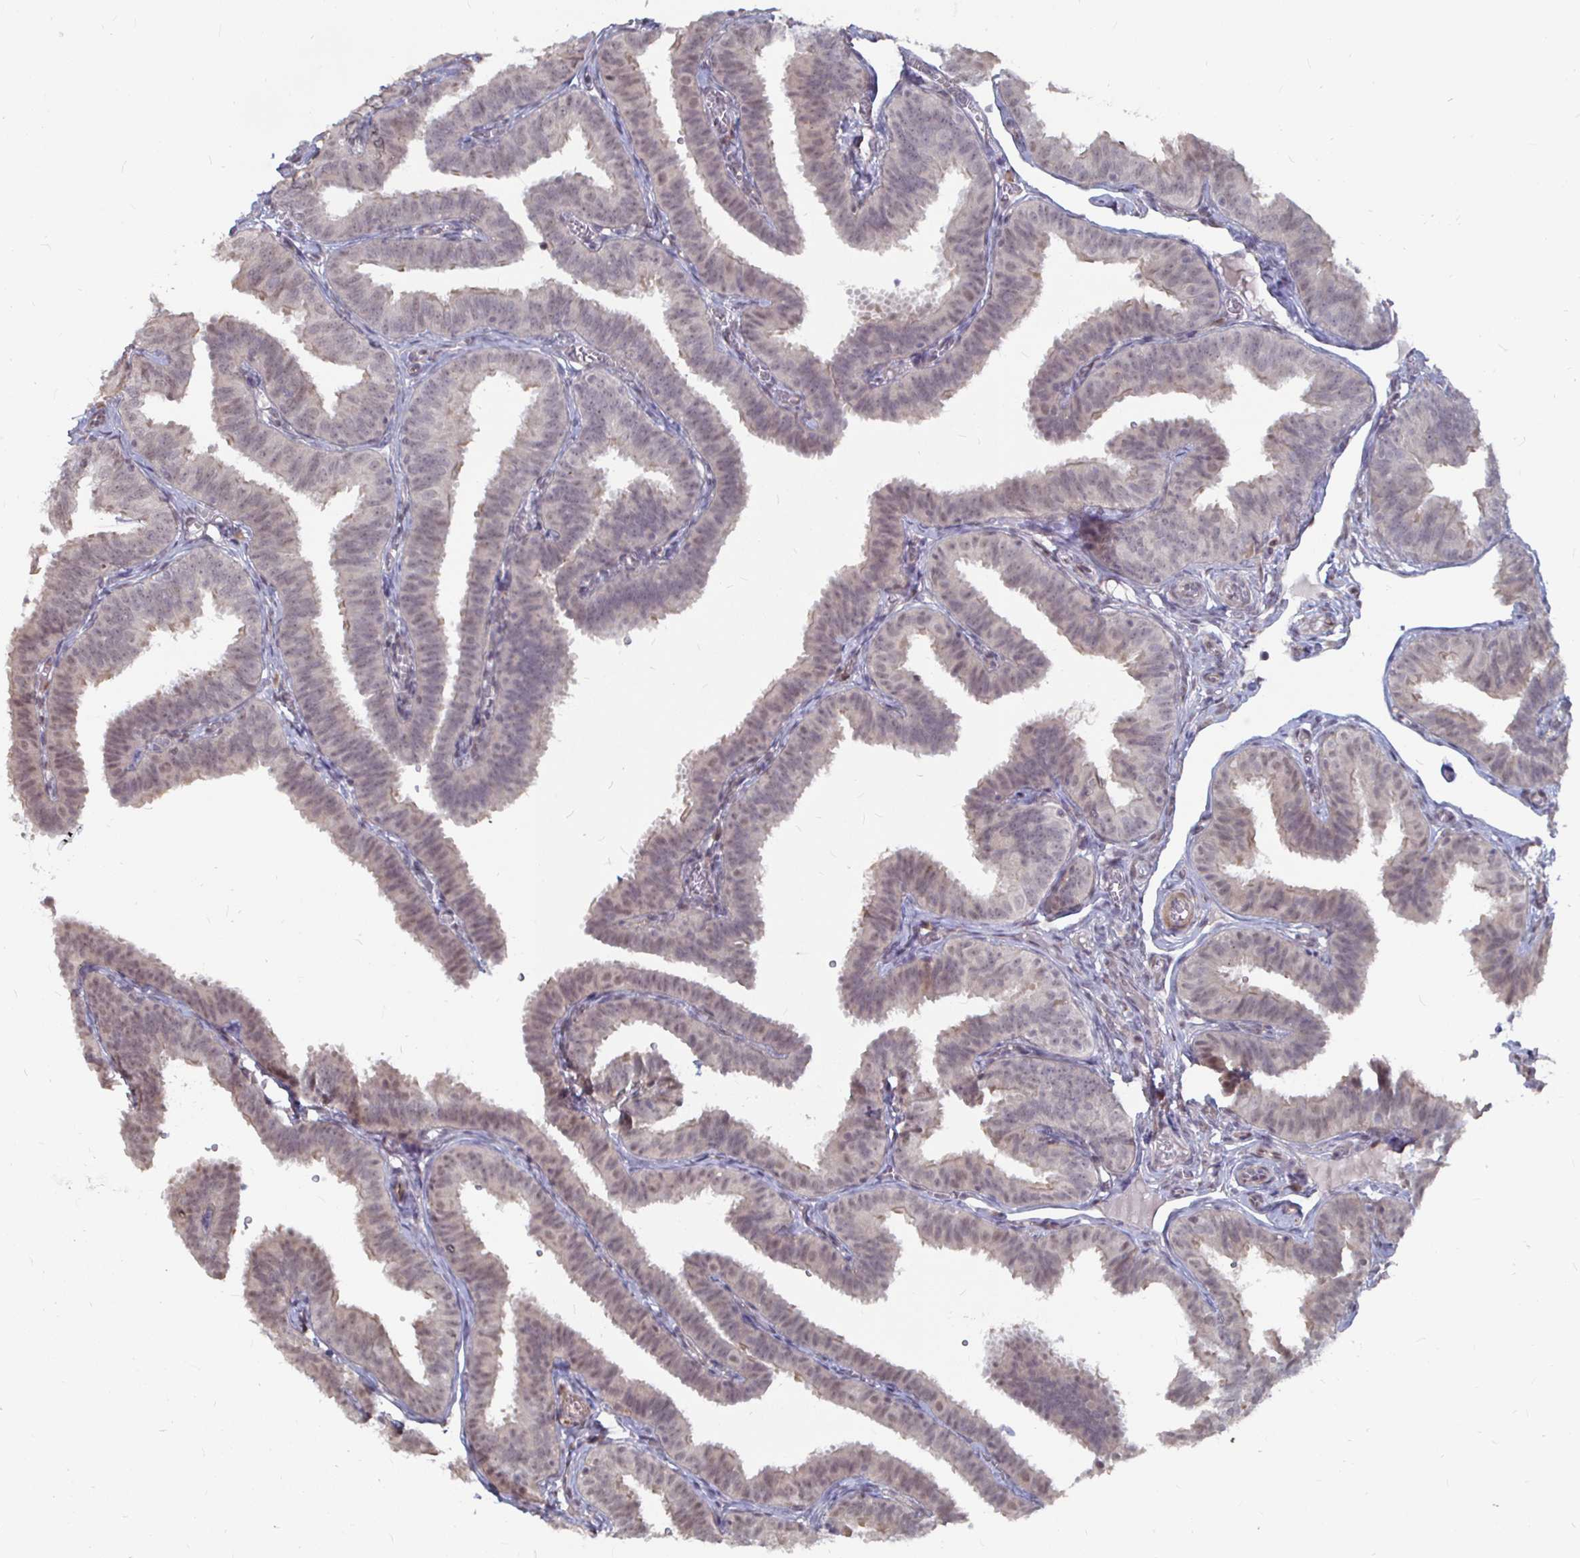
{"staining": {"intensity": "weak", "quantity": "25%-75%", "location": "cytoplasmic/membranous"}, "tissue": "fallopian tube", "cell_type": "Glandular cells", "image_type": "normal", "snomed": [{"axis": "morphology", "description": "Normal tissue, NOS"}, {"axis": "topography", "description": "Fallopian tube"}], "caption": "Fallopian tube stained for a protein (brown) shows weak cytoplasmic/membranous positive staining in about 25%-75% of glandular cells.", "gene": "CAPN11", "patient": {"sex": "female", "age": 25}}